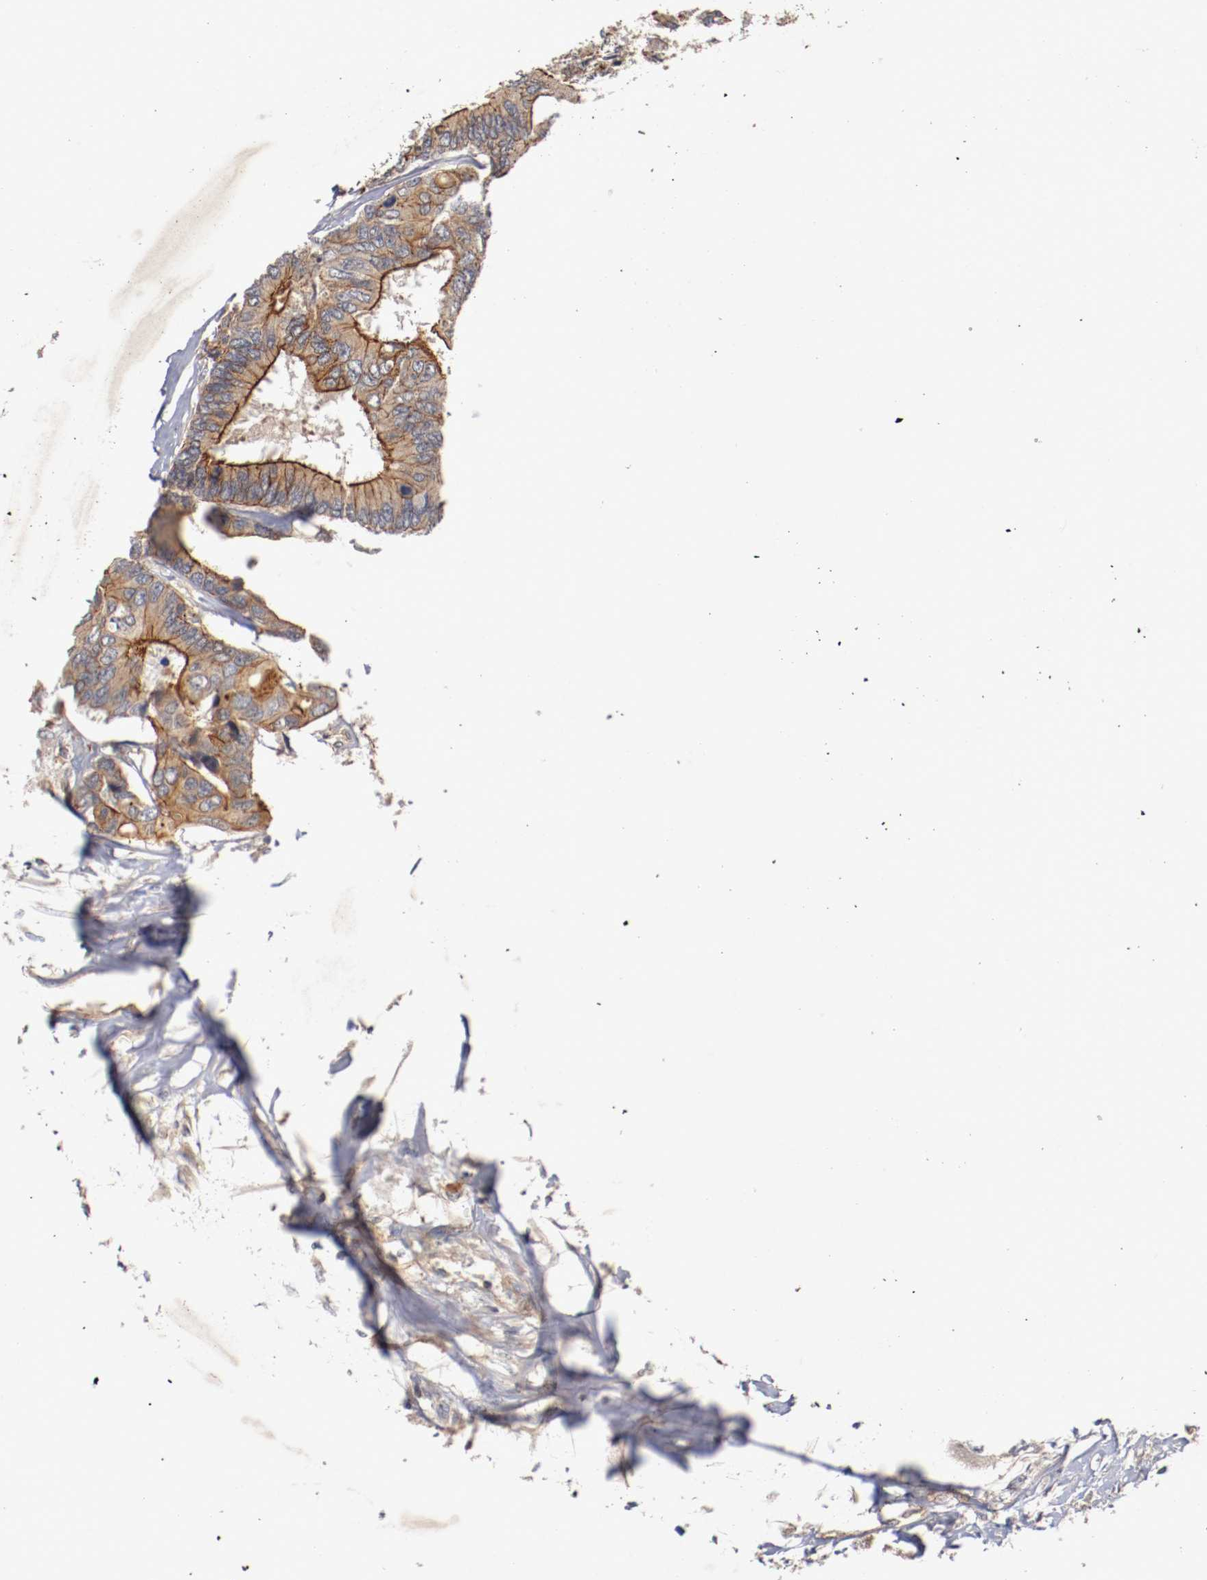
{"staining": {"intensity": "strong", "quantity": "25%-75%", "location": "cytoplasmic/membranous"}, "tissue": "colorectal cancer", "cell_type": "Tumor cells", "image_type": "cancer", "snomed": [{"axis": "morphology", "description": "Adenocarcinoma, NOS"}, {"axis": "topography", "description": "Rectum"}], "caption": "A high amount of strong cytoplasmic/membranous positivity is identified in approximately 25%-75% of tumor cells in colorectal adenocarcinoma tissue.", "gene": "TYK2", "patient": {"sex": "male", "age": 55}}